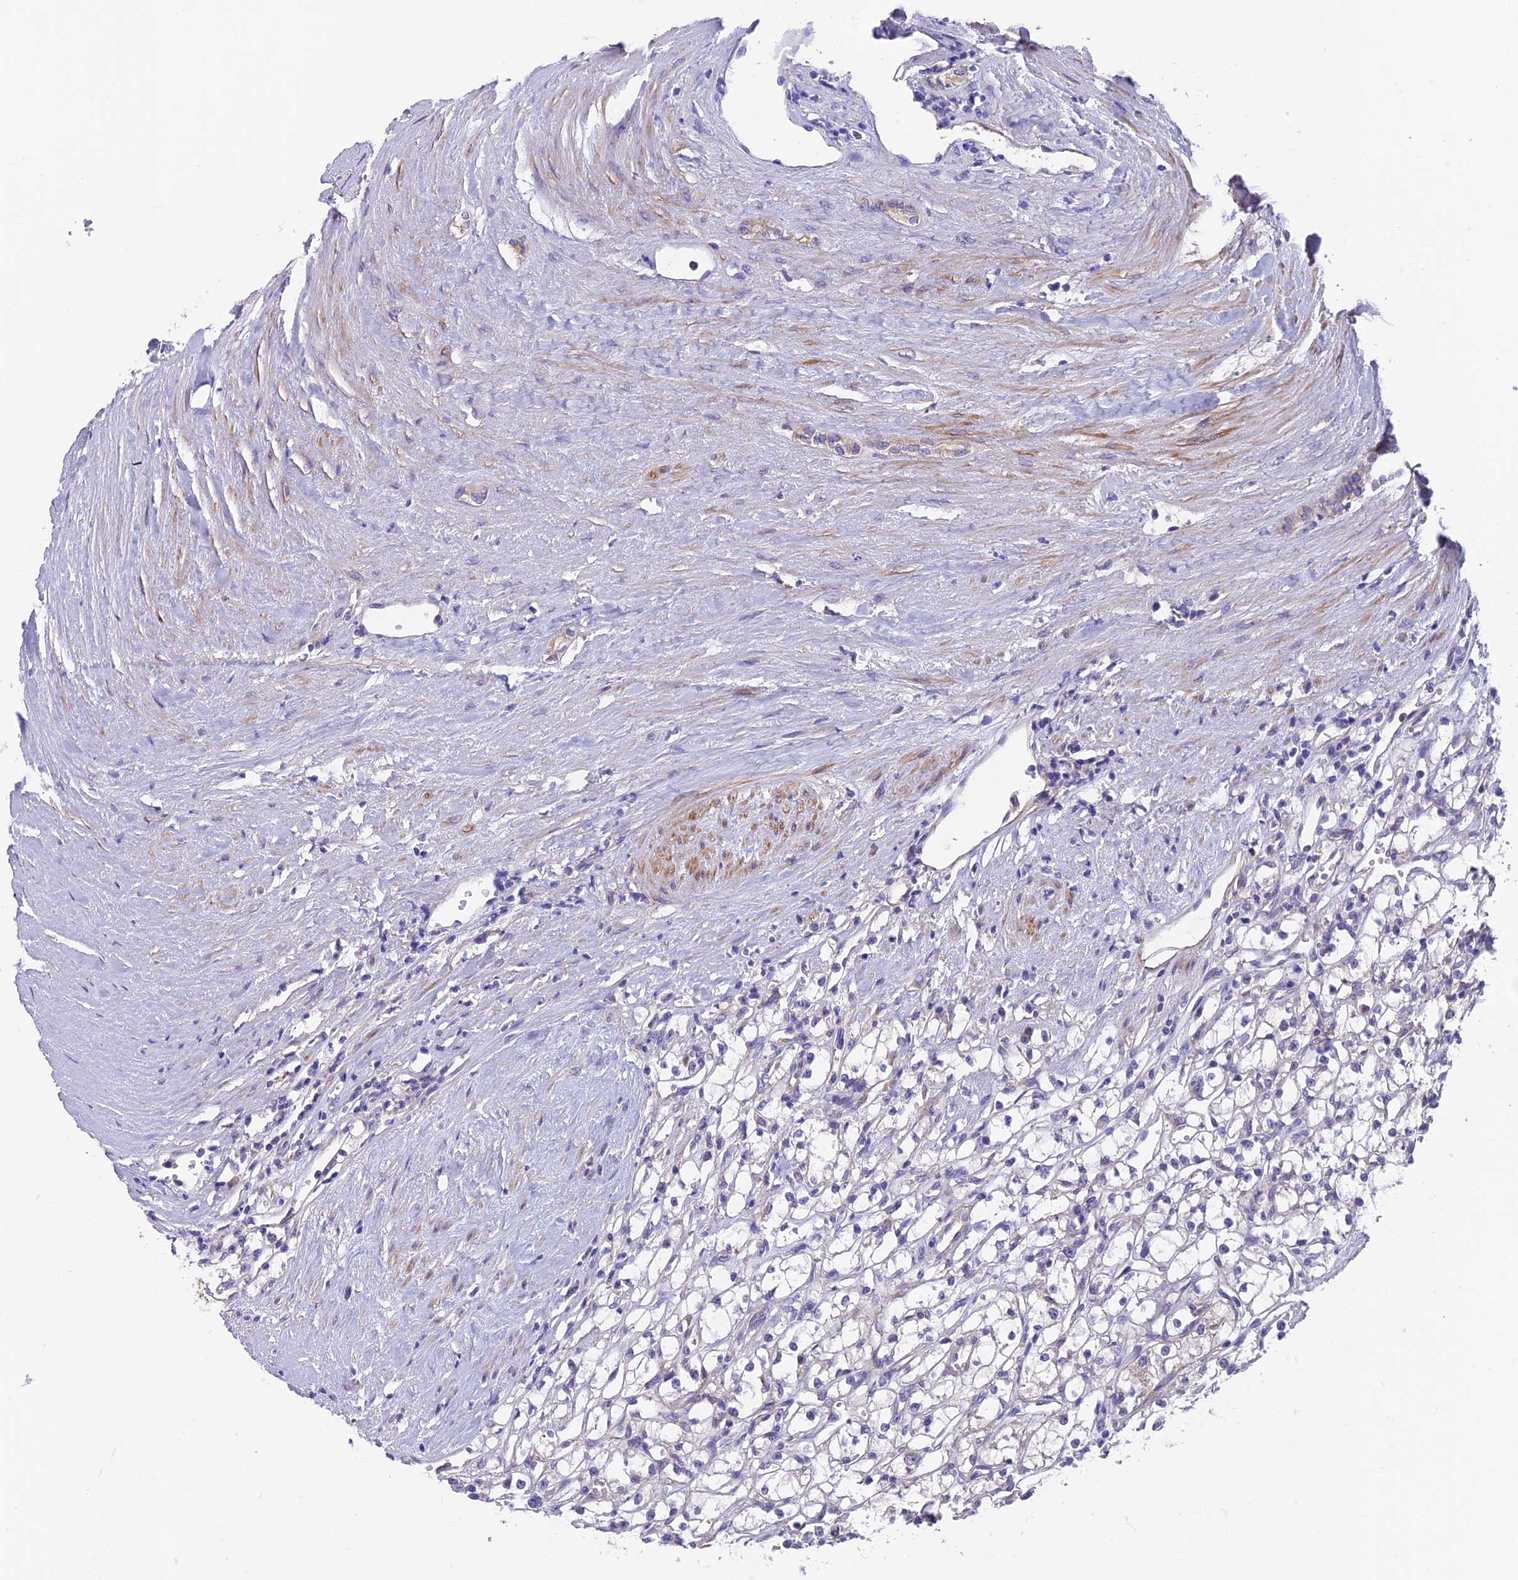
{"staining": {"intensity": "negative", "quantity": "none", "location": "none"}, "tissue": "renal cancer", "cell_type": "Tumor cells", "image_type": "cancer", "snomed": [{"axis": "morphology", "description": "Adenocarcinoma, NOS"}, {"axis": "topography", "description": "Kidney"}], "caption": "Immunohistochemistry image of human renal adenocarcinoma stained for a protein (brown), which displays no positivity in tumor cells. (Immunohistochemistry (ihc), brightfield microscopy, high magnification).", "gene": "VPS16", "patient": {"sex": "male", "age": 56}}